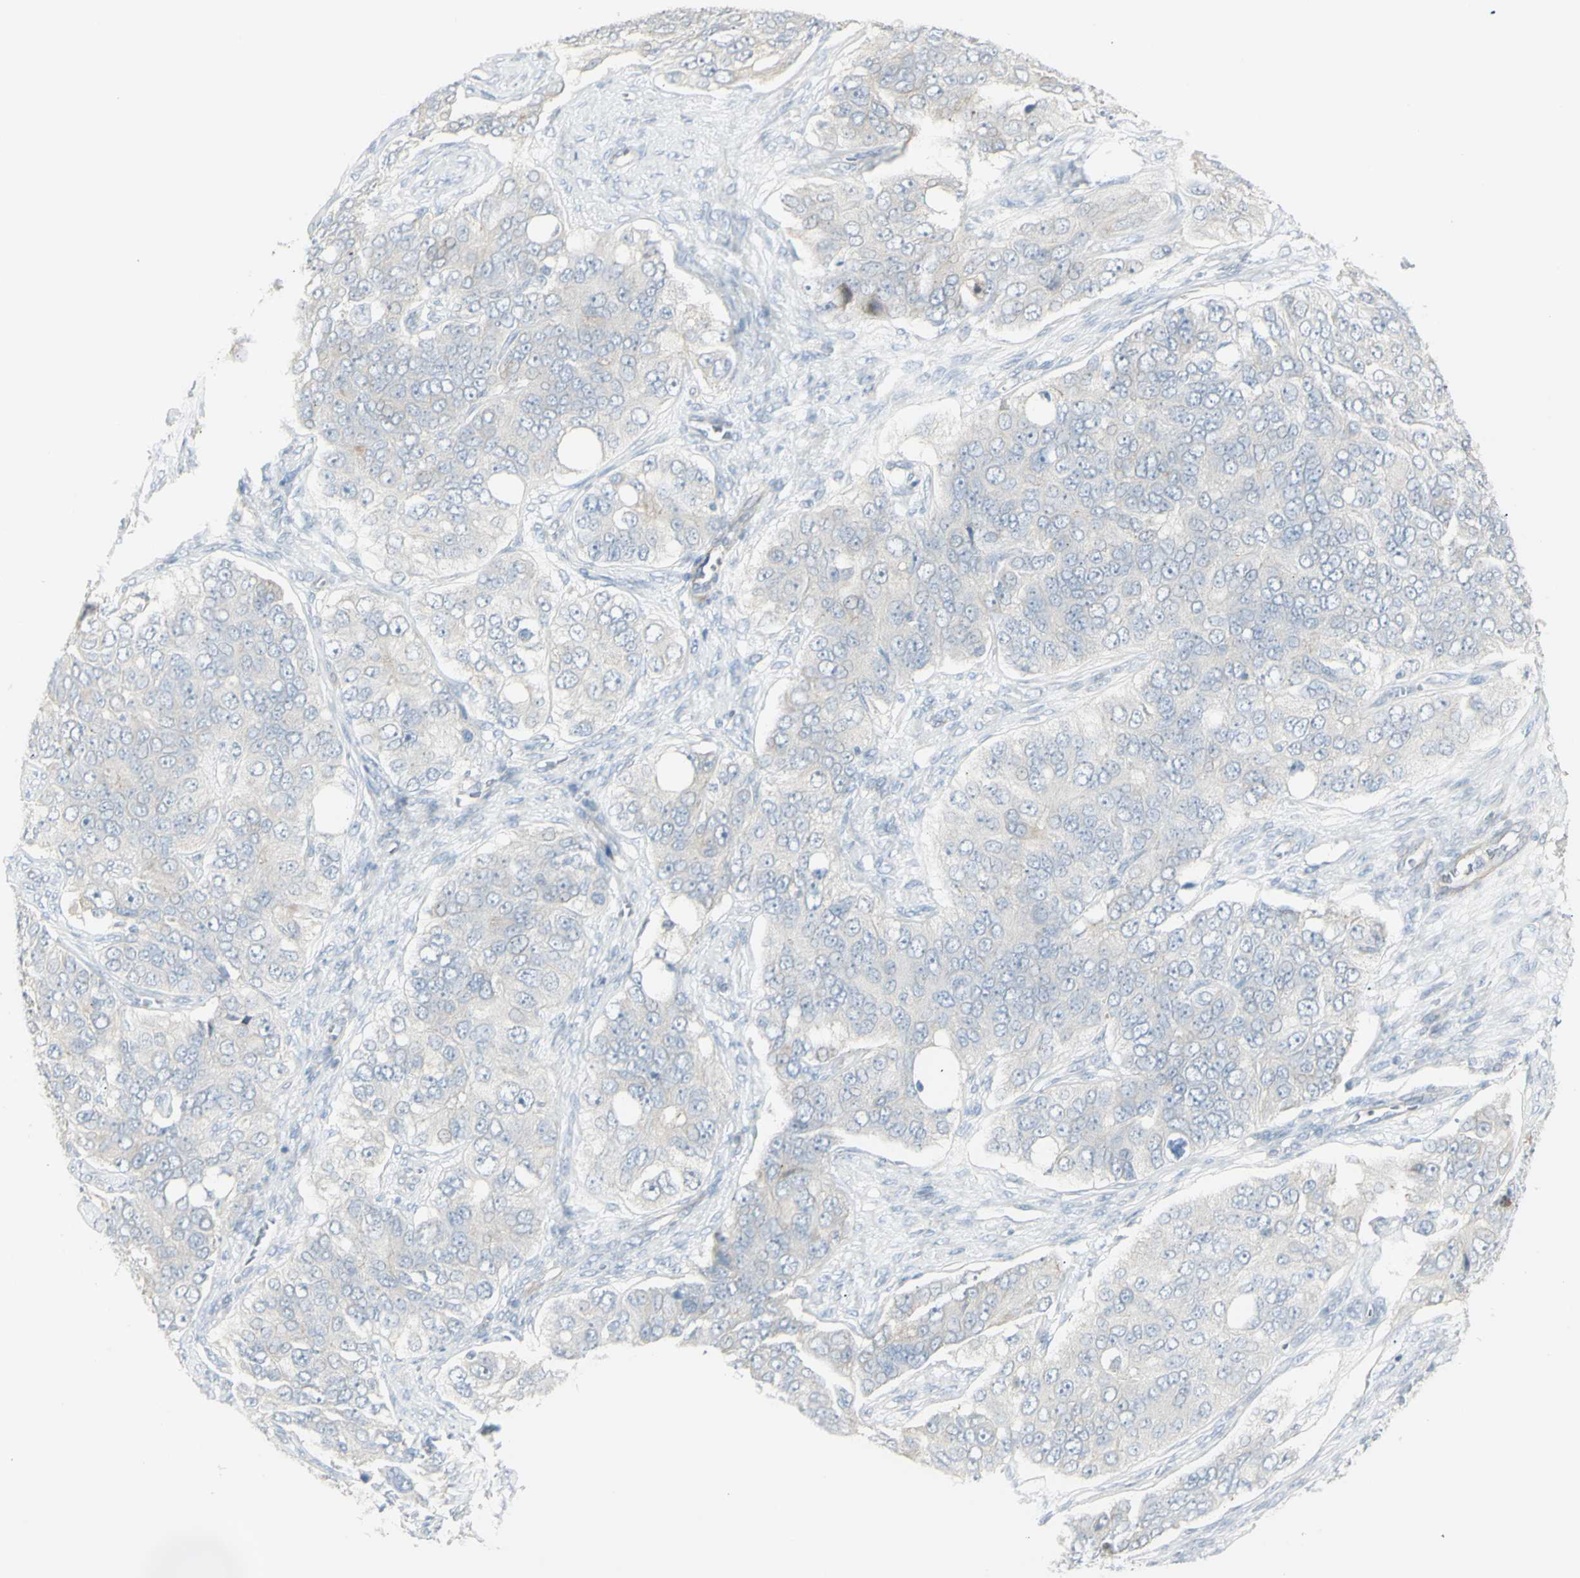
{"staining": {"intensity": "negative", "quantity": "none", "location": "none"}, "tissue": "ovarian cancer", "cell_type": "Tumor cells", "image_type": "cancer", "snomed": [{"axis": "morphology", "description": "Carcinoma, endometroid"}, {"axis": "topography", "description": "Ovary"}], "caption": "This is an immunohistochemistry (IHC) histopathology image of human endometroid carcinoma (ovarian). There is no expression in tumor cells.", "gene": "NDST4", "patient": {"sex": "female", "age": 51}}